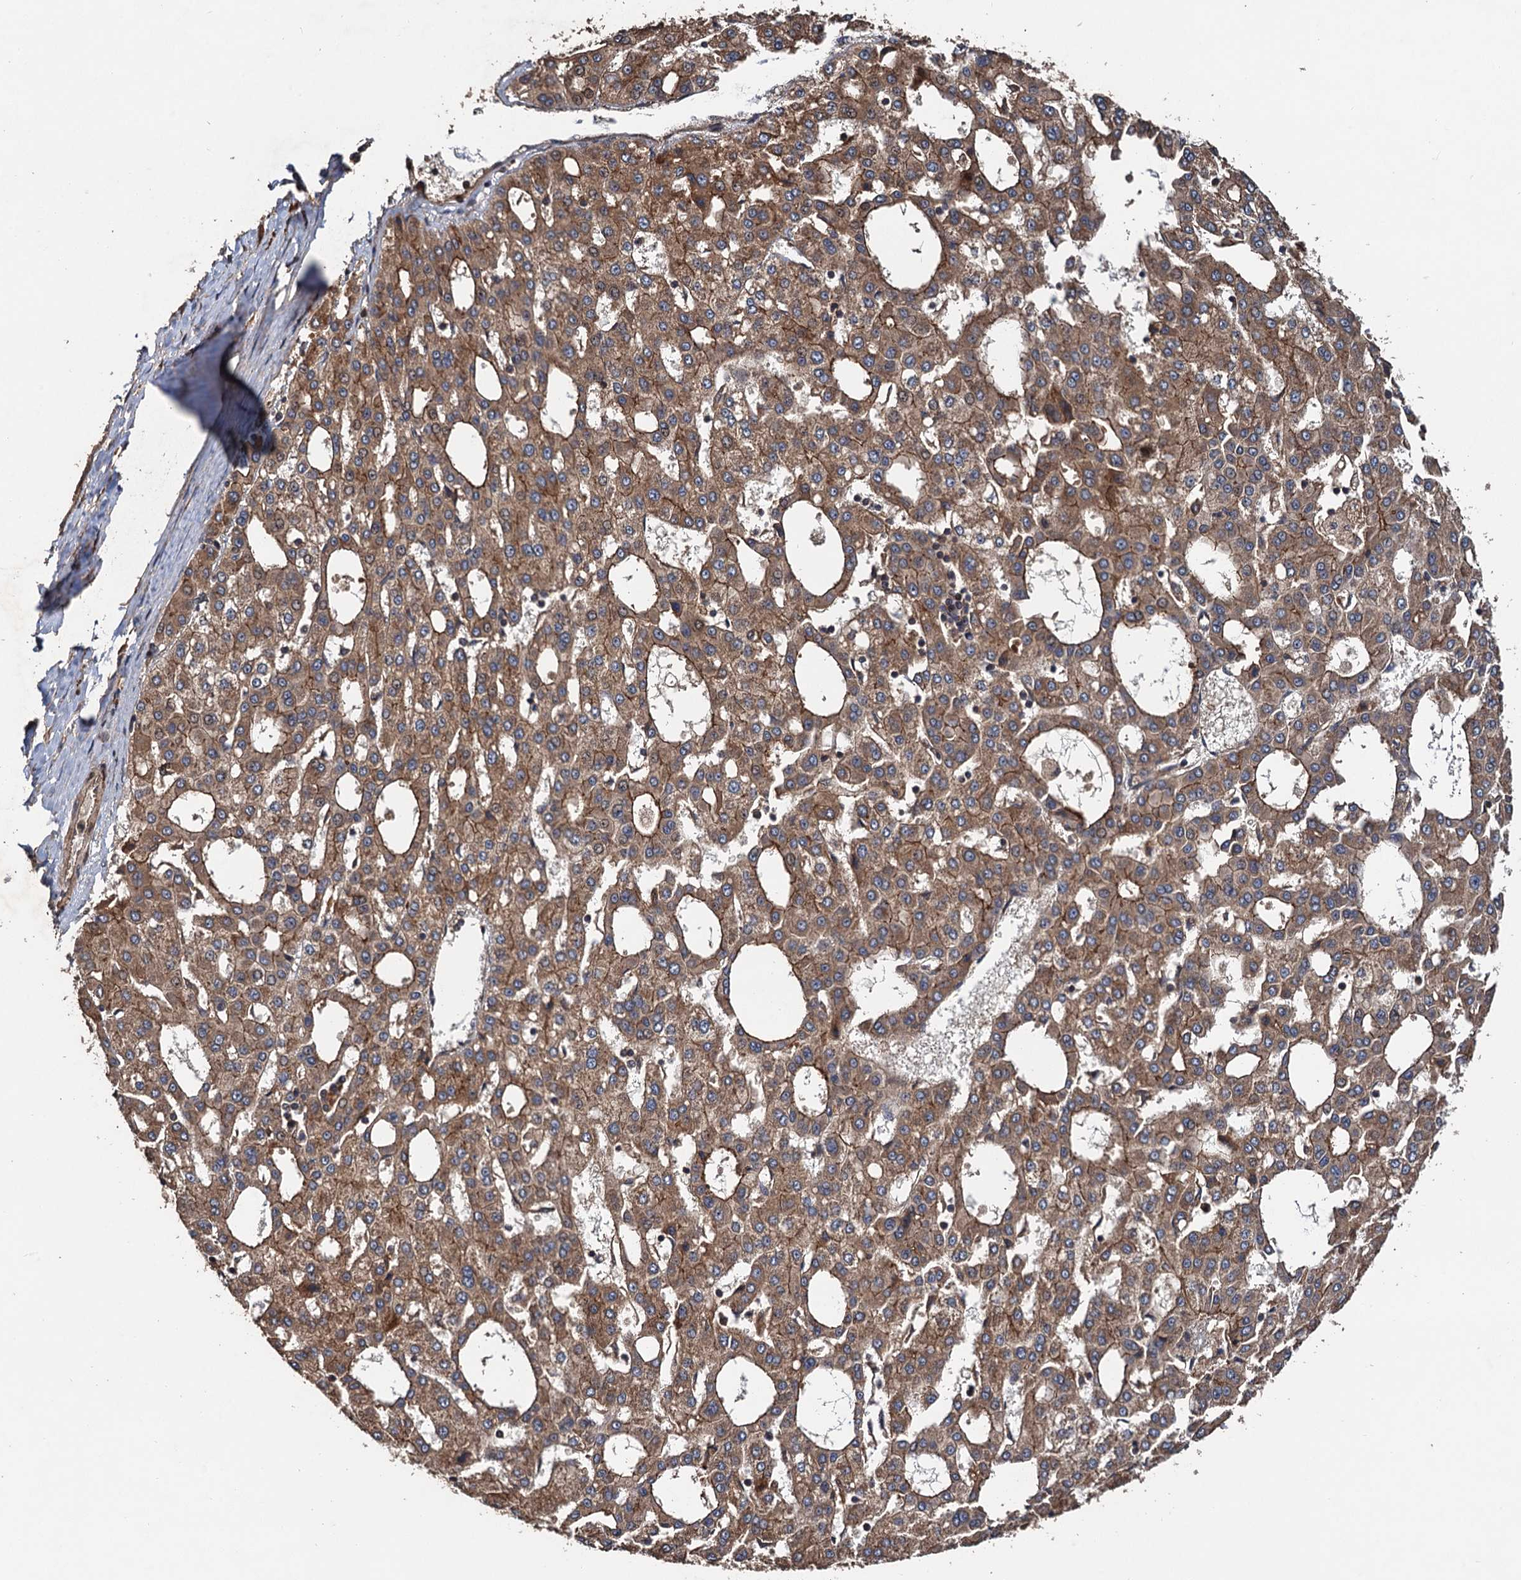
{"staining": {"intensity": "moderate", "quantity": ">75%", "location": "cytoplasmic/membranous"}, "tissue": "liver cancer", "cell_type": "Tumor cells", "image_type": "cancer", "snomed": [{"axis": "morphology", "description": "Carcinoma, Hepatocellular, NOS"}, {"axis": "topography", "description": "Liver"}], "caption": "Liver hepatocellular carcinoma stained with immunohistochemistry demonstrates moderate cytoplasmic/membranous positivity in approximately >75% of tumor cells.", "gene": "TMEM39B", "patient": {"sex": "male", "age": 47}}